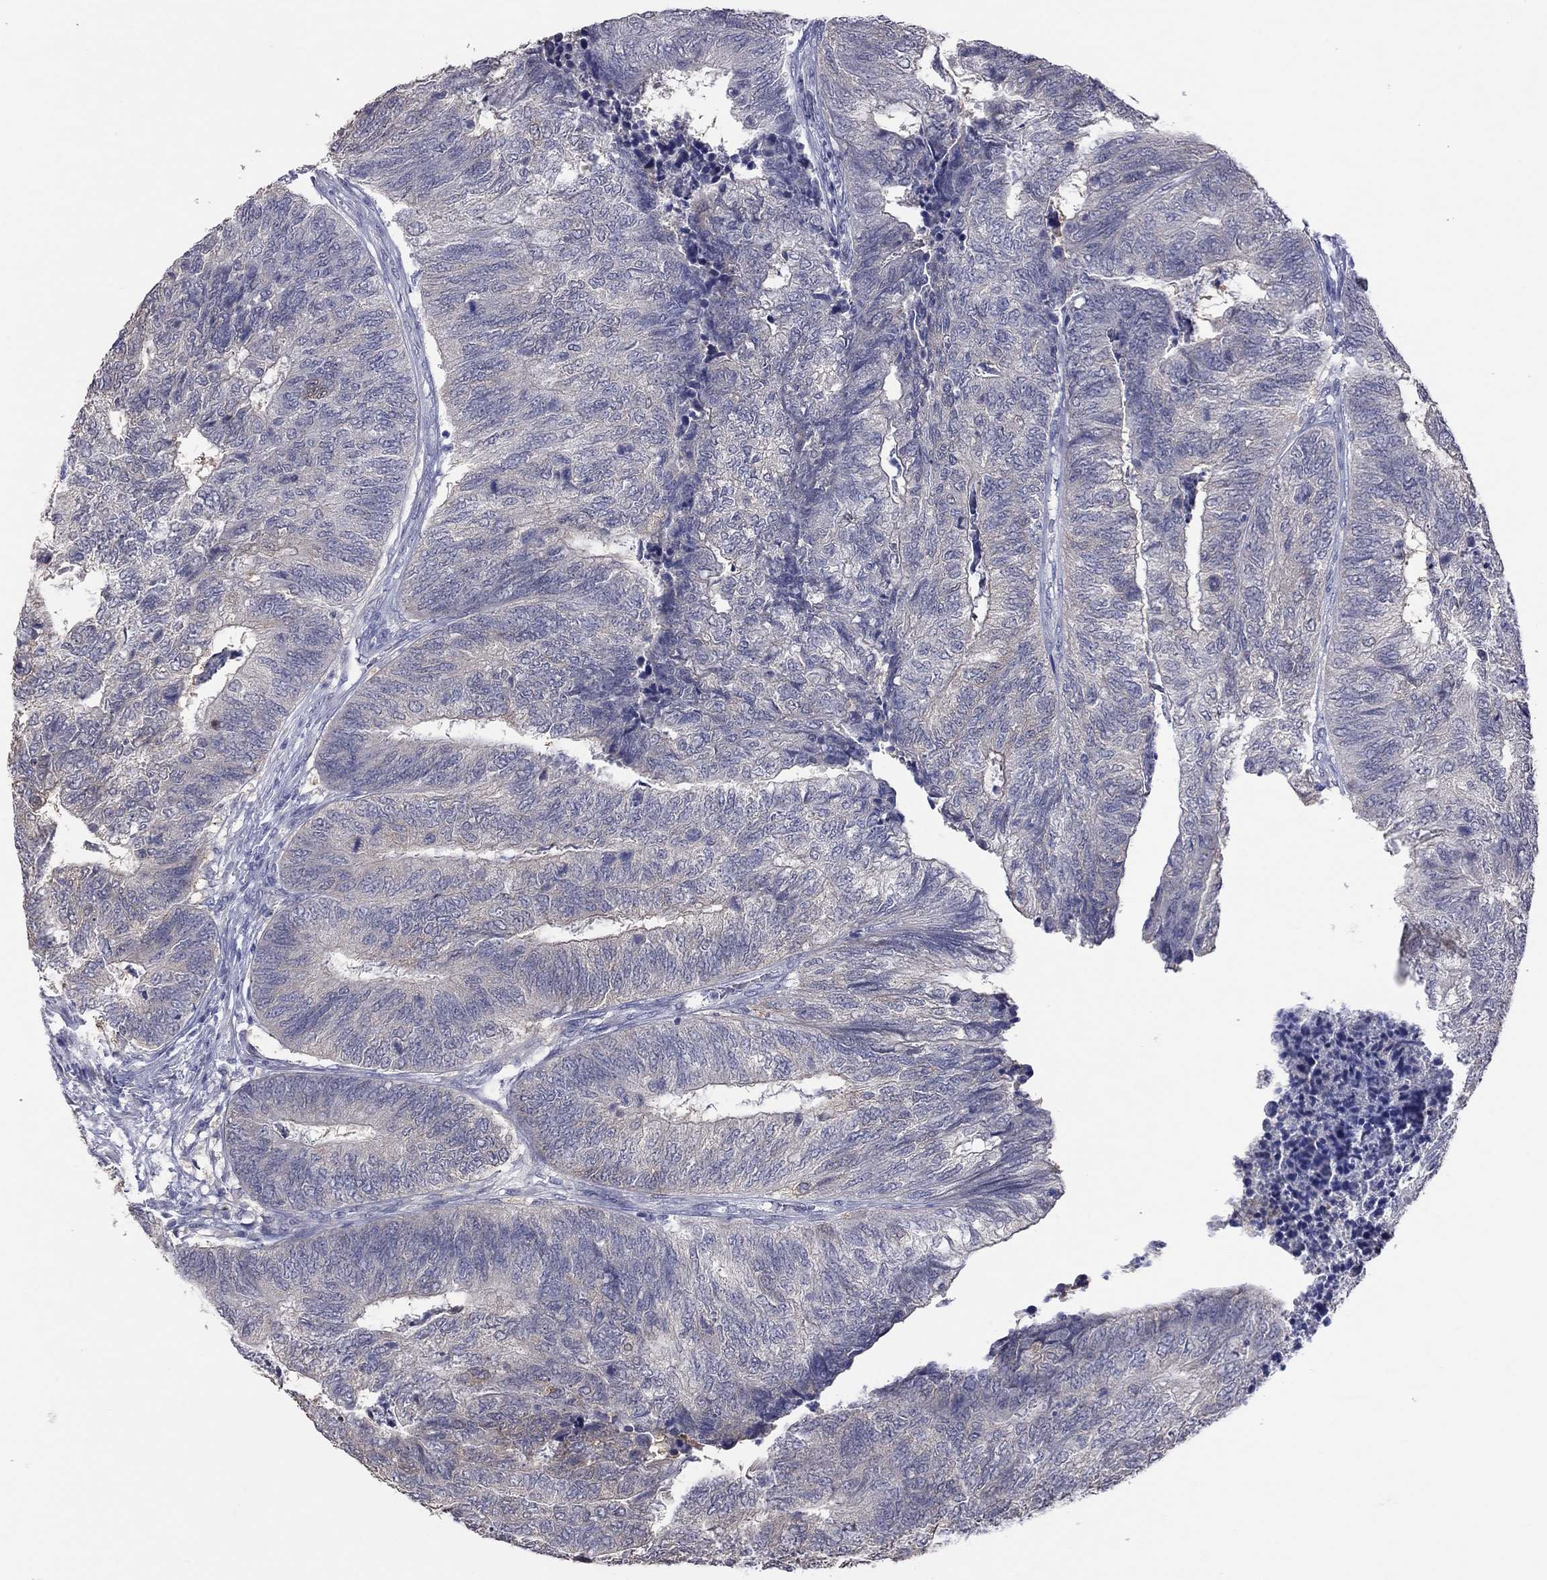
{"staining": {"intensity": "negative", "quantity": "none", "location": "none"}, "tissue": "colorectal cancer", "cell_type": "Tumor cells", "image_type": "cancer", "snomed": [{"axis": "morphology", "description": "Adenocarcinoma, NOS"}, {"axis": "topography", "description": "Colon"}], "caption": "Immunohistochemical staining of colorectal cancer (adenocarcinoma) demonstrates no significant positivity in tumor cells.", "gene": "HYLS1", "patient": {"sex": "female", "age": 67}}